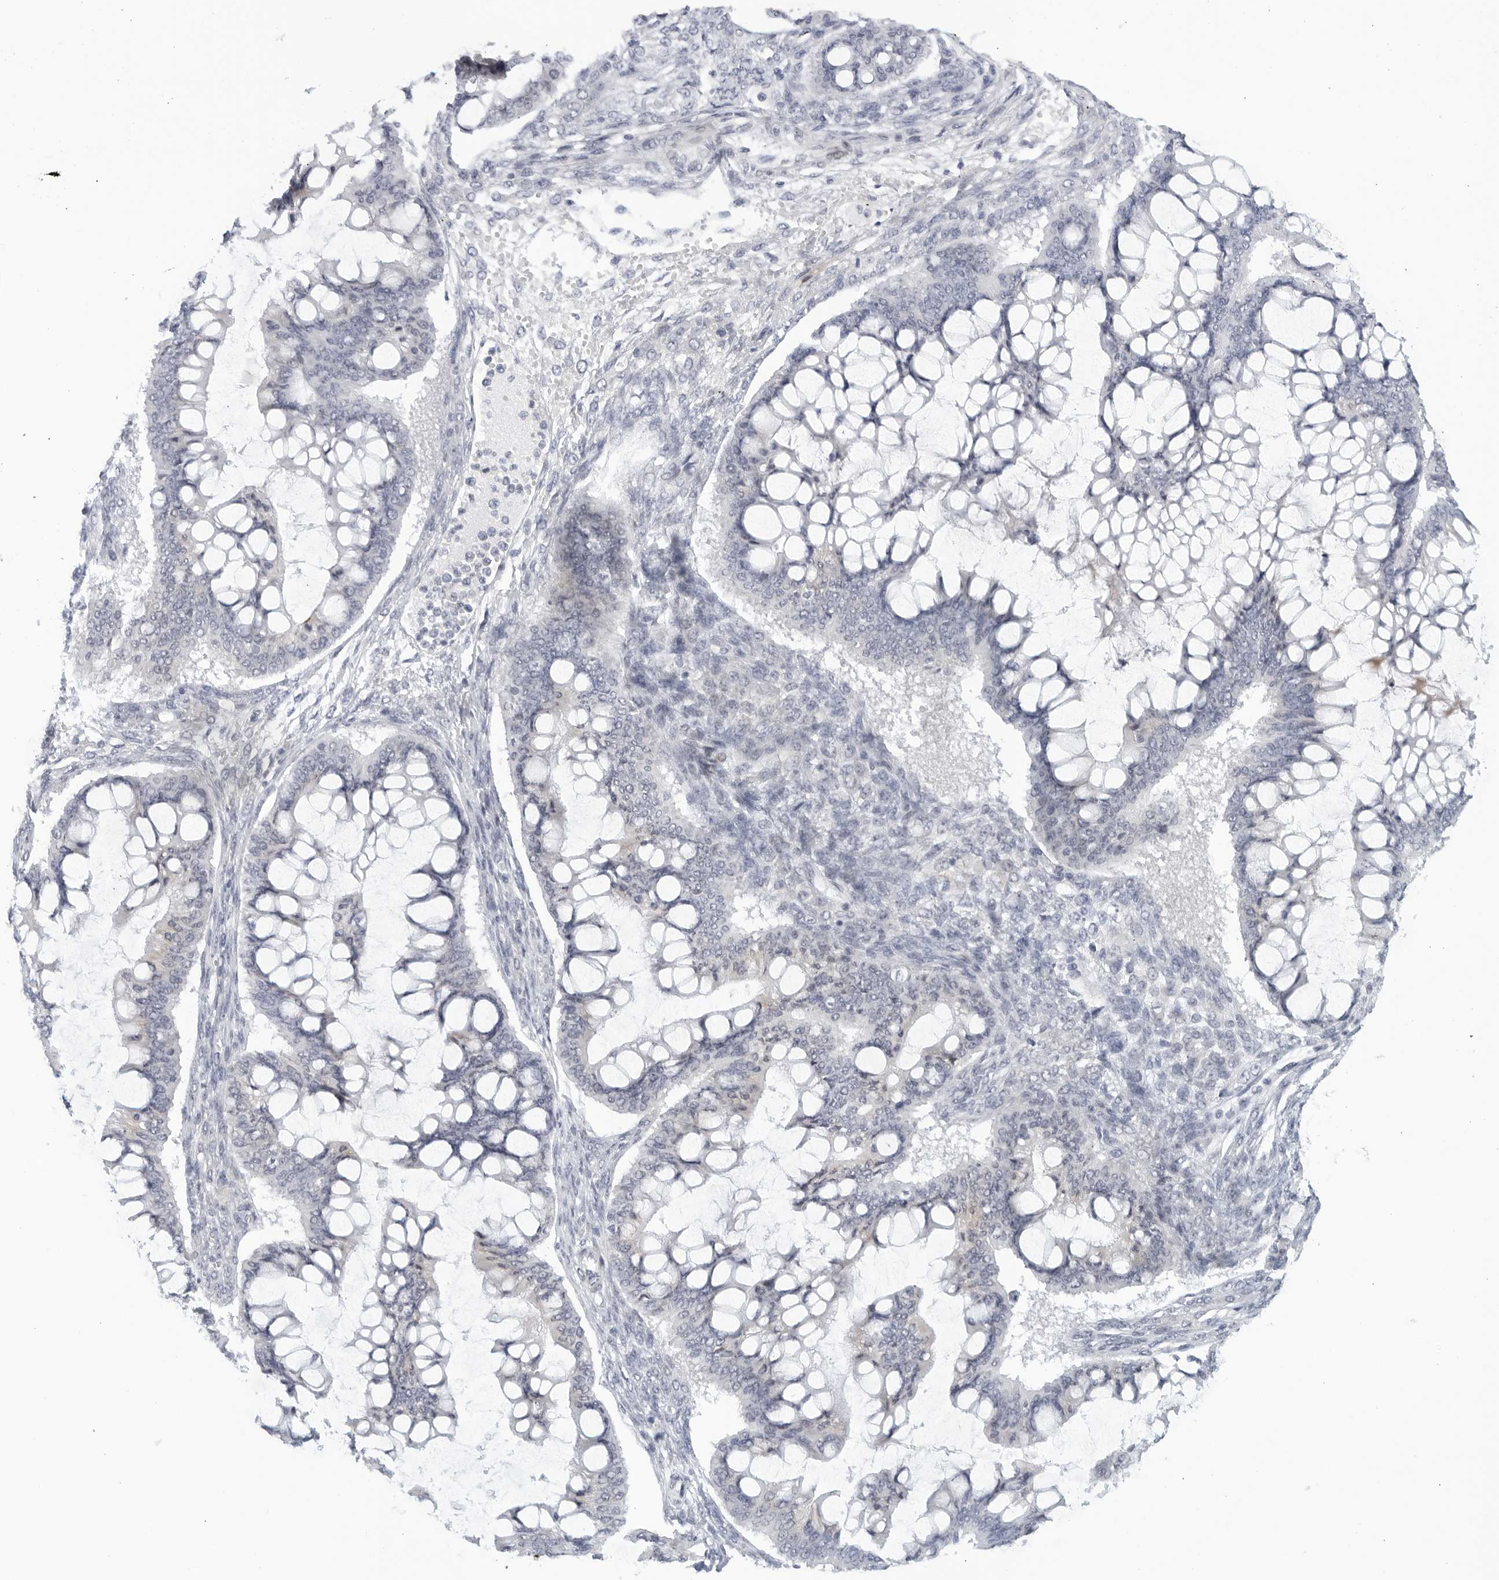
{"staining": {"intensity": "negative", "quantity": "none", "location": "none"}, "tissue": "ovarian cancer", "cell_type": "Tumor cells", "image_type": "cancer", "snomed": [{"axis": "morphology", "description": "Cystadenocarcinoma, mucinous, NOS"}, {"axis": "topography", "description": "Ovary"}], "caption": "IHC image of neoplastic tissue: human ovarian cancer stained with DAB (3,3'-diaminobenzidine) displays no significant protein positivity in tumor cells.", "gene": "WDTC1", "patient": {"sex": "female", "age": 73}}